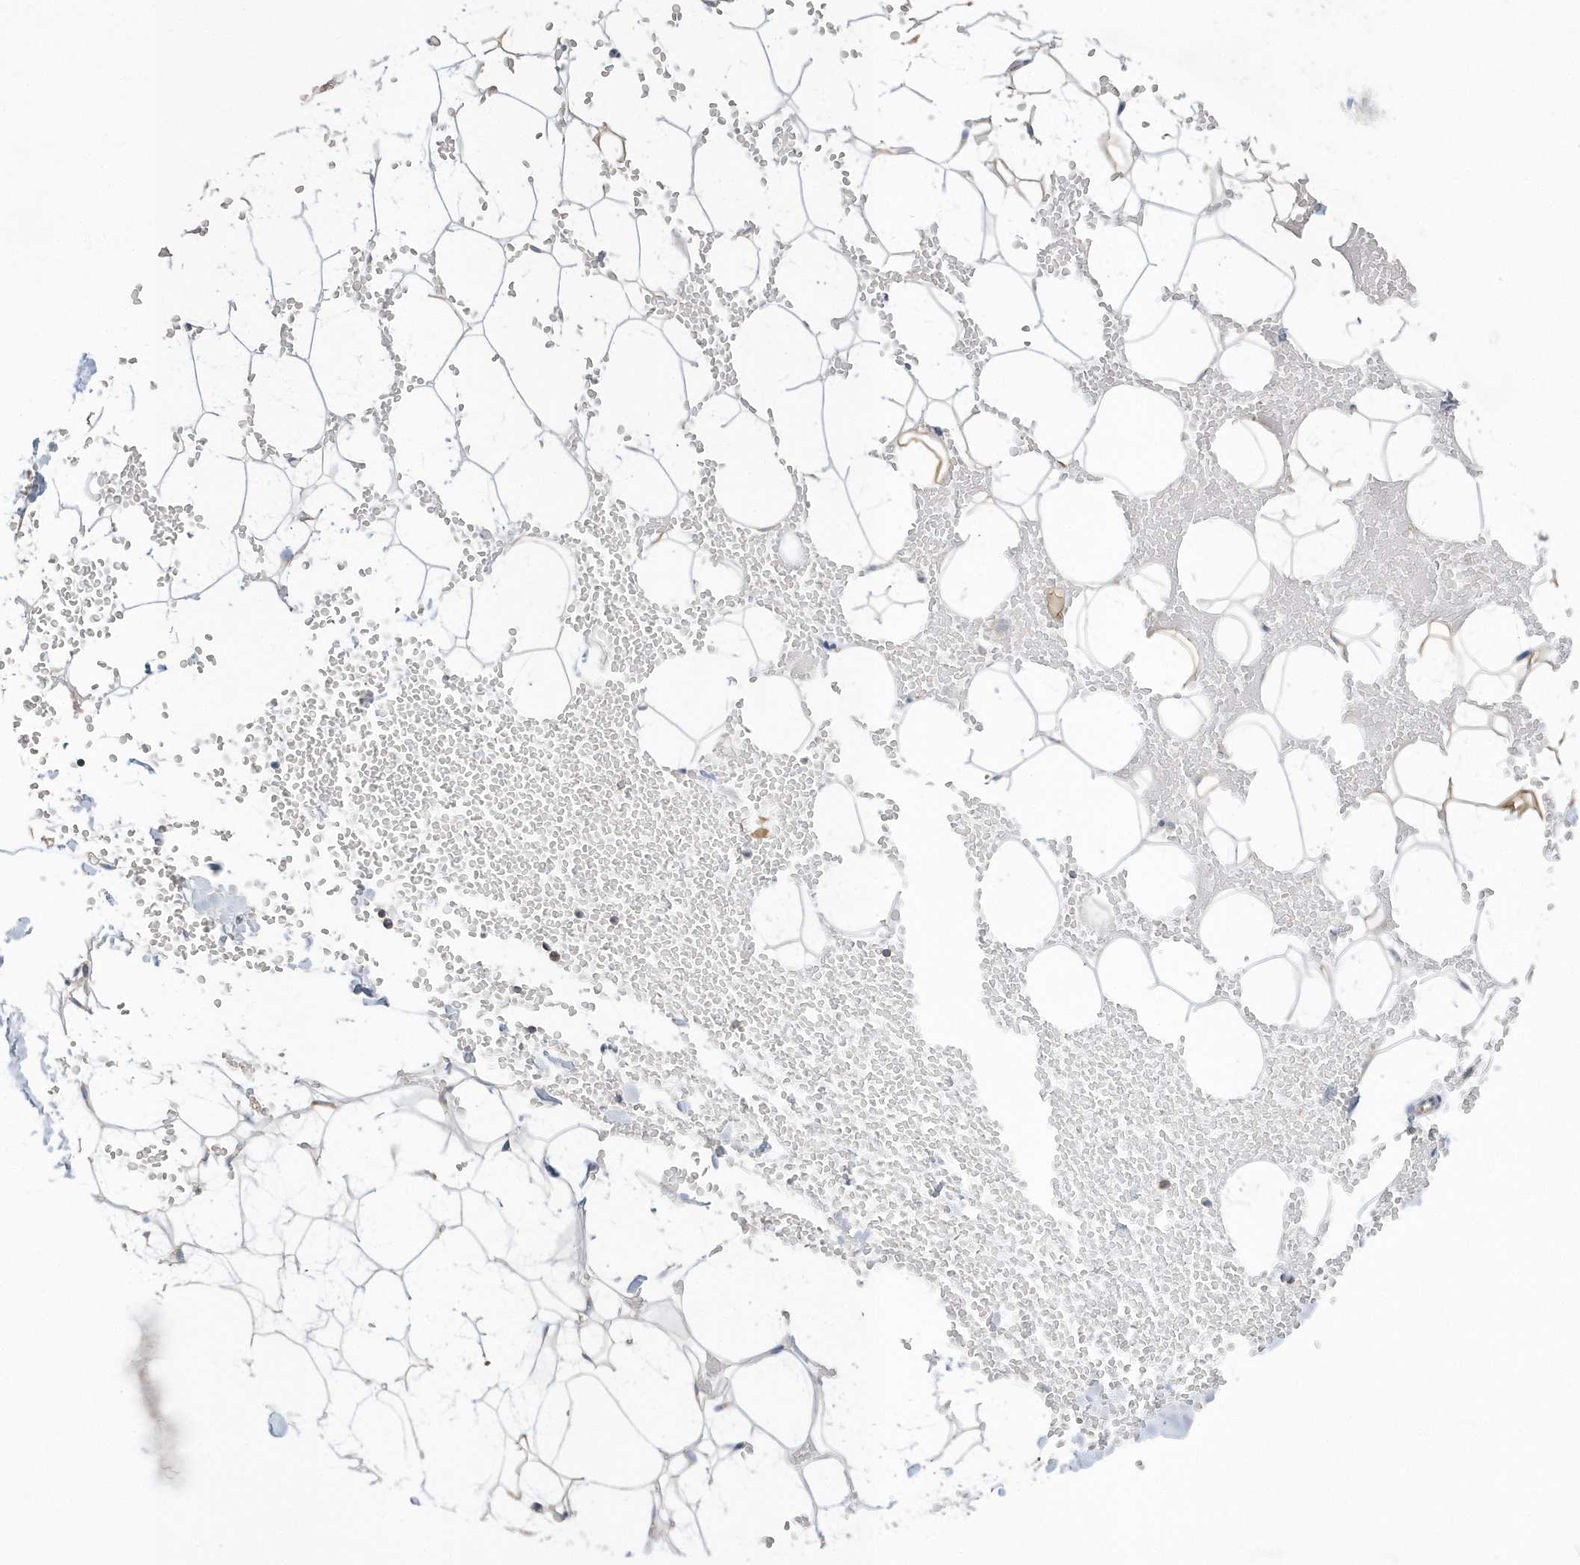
{"staining": {"intensity": "negative", "quantity": "none", "location": "none"}, "tissue": "adipose tissue", "cell_type": "Adipocytes", "image_type": "normal", "snomed": [{"axis": "morphology", "description": "Normal tissue, NOS"}, {"axis": "topography", "description": "Breast"}], "caption": "The micrograph demonstrates no significant positivity in adipocytes of adipose tissue.", "gene": "SPATA5", "patient": {"sex": "female", "age": 23}}